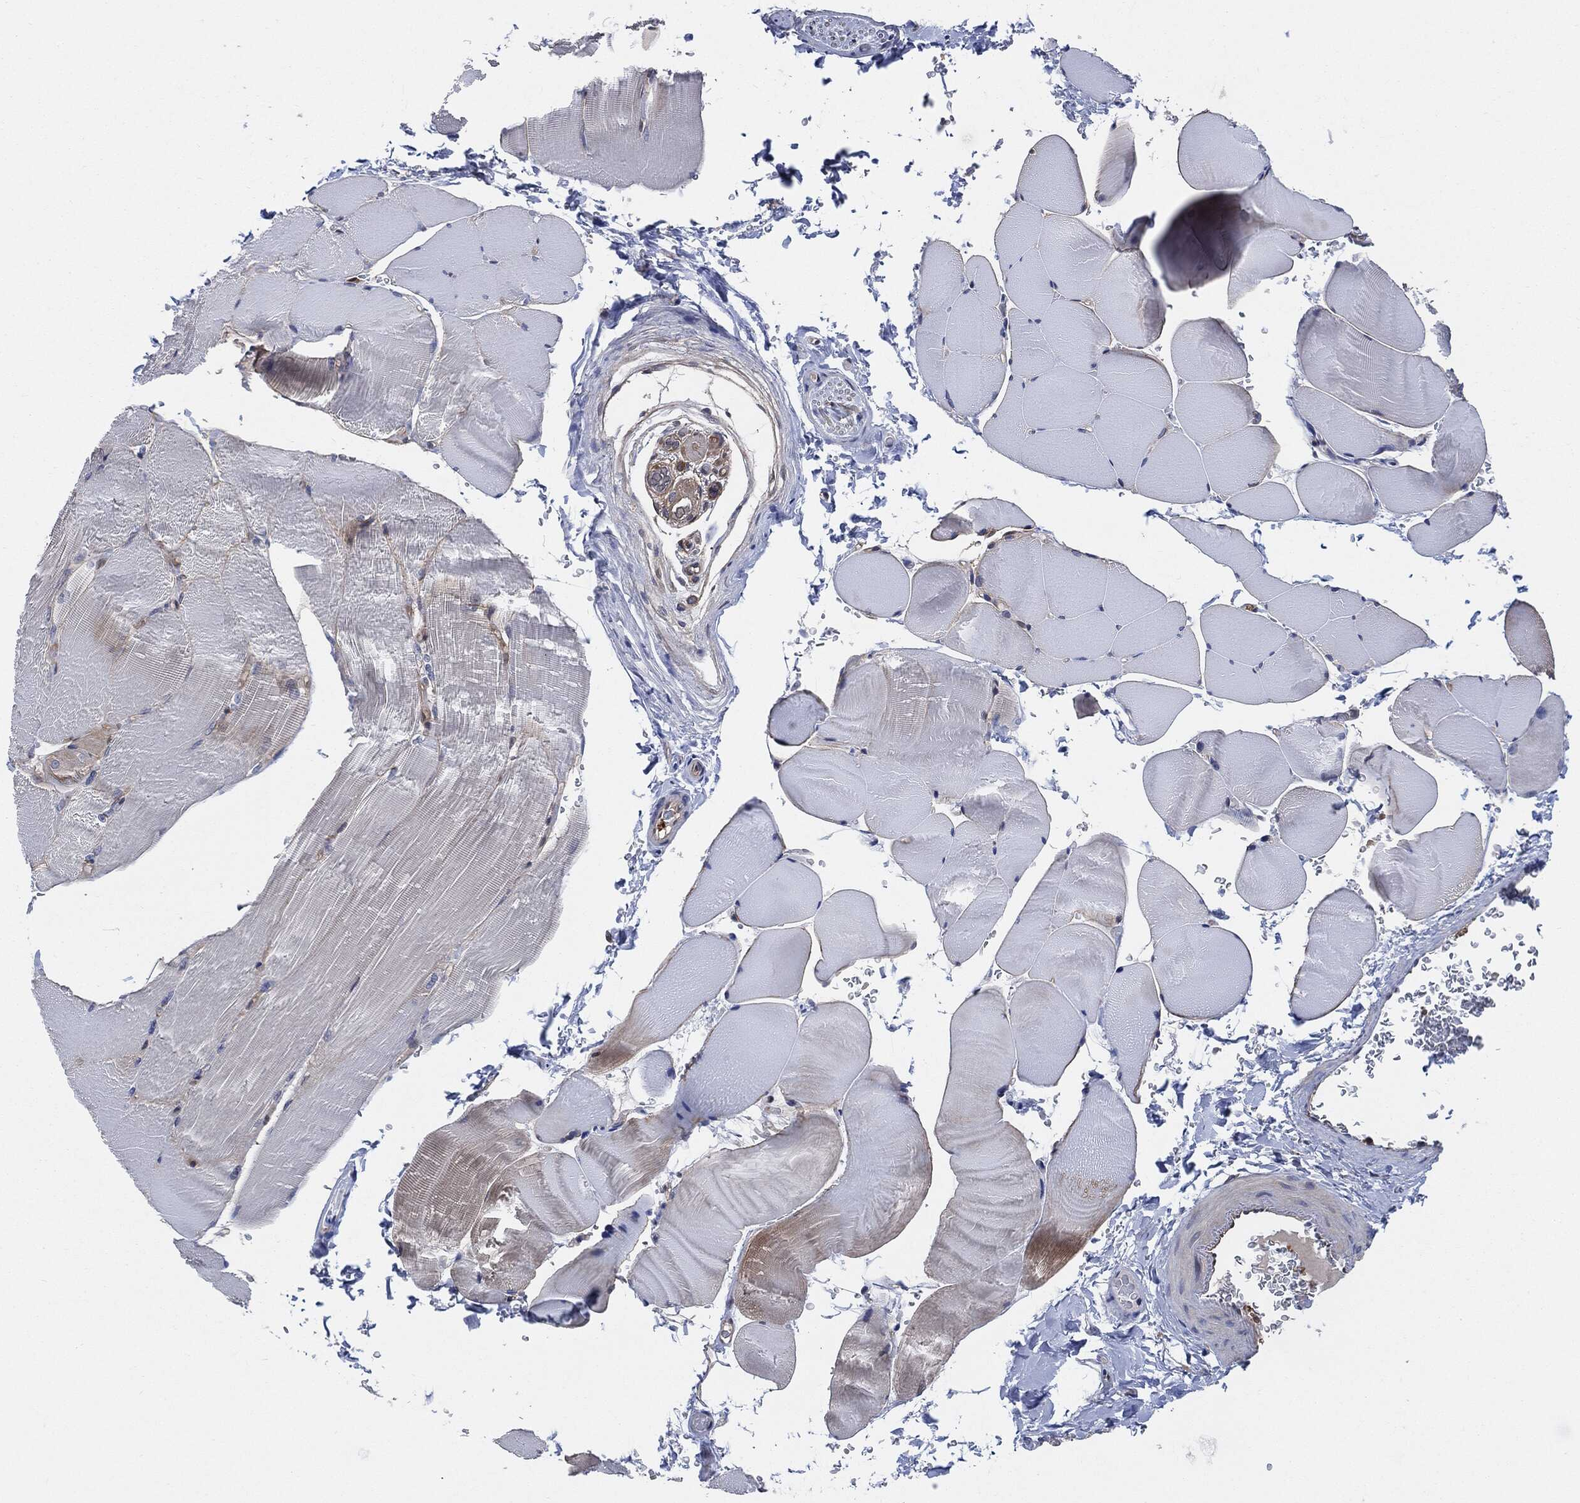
{"staining": {"intensity": "negative", "quantity": "none", "location": "none"}, "tissue": "skeletal muscle", "cell_type": "Myocytes", "image_type": "normal", "snomed": [{"axis": "morphology", "description": "Normal tissue, NOS"}, {"axis": "topography", "description": "Skeletal muscle"}], "caption": "A high-resolution histopathology image shows immunohistochemistry (IHC) staining of benign skeletal muscle, which demonstrates no significant staining in myocytes. The staining is performed using DAB brown chromogen with nuclei counter-stained in using hematoxylin.", "gene": "XPNPEP1", "patient": {"sex": "female", "age": 37}}